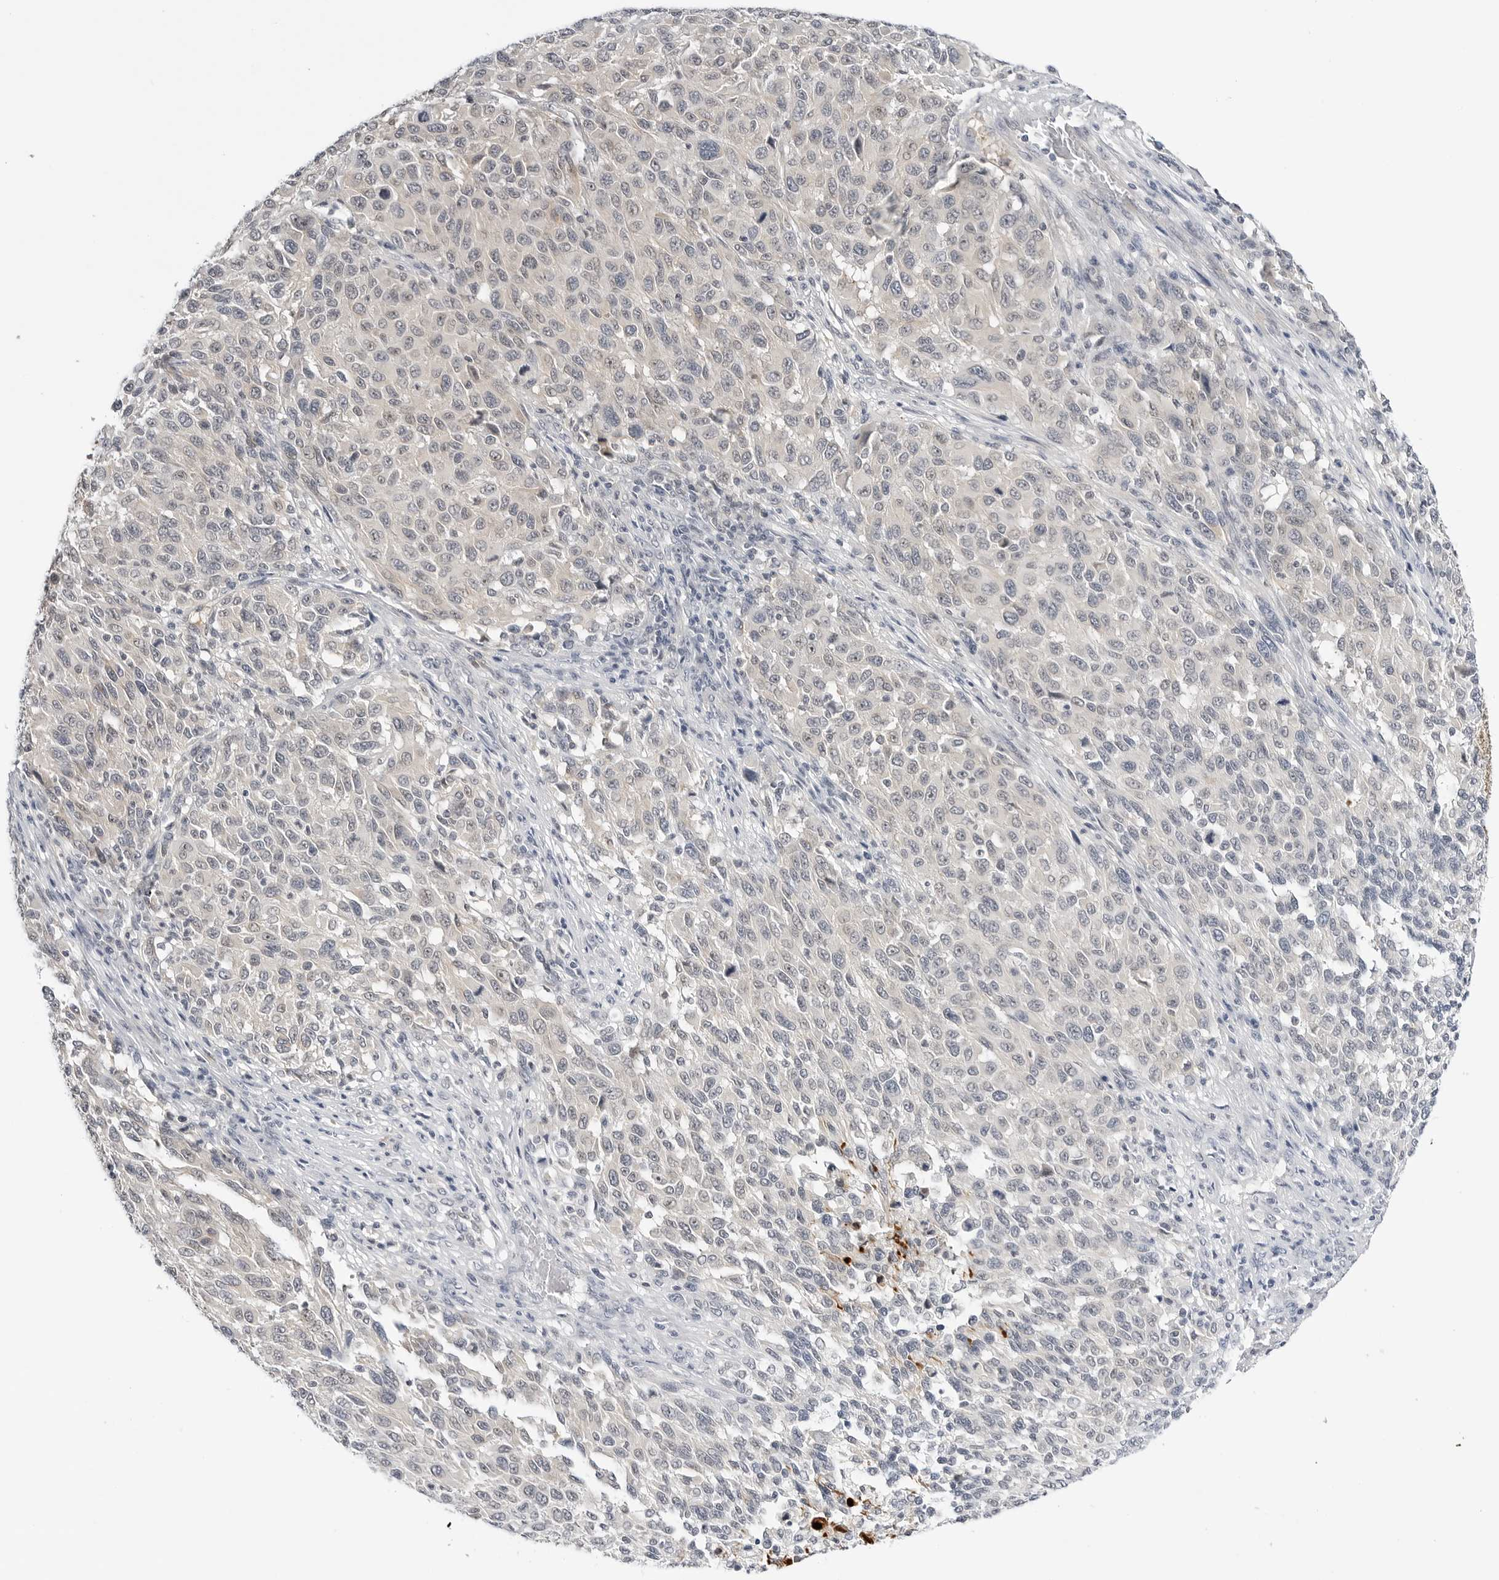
{"staining": {"intensity": "negative", "quantity": "none", "location": "none"}, "tissue": "melanoma", "cell_type": "Tumor cells", "image_type": "cancer", "snomed": [{"axis": "morphology", "description": "Malignant melanoma, Metastatic site"}, {"axis": "topography", "description": "Lymph node"}], "caption": "The micrograph displays no staining of tumor cells in malignant melanoma (metastatic site).", "gene": "MAP2K5", "patient": {"sex": "male", "age": 61}}